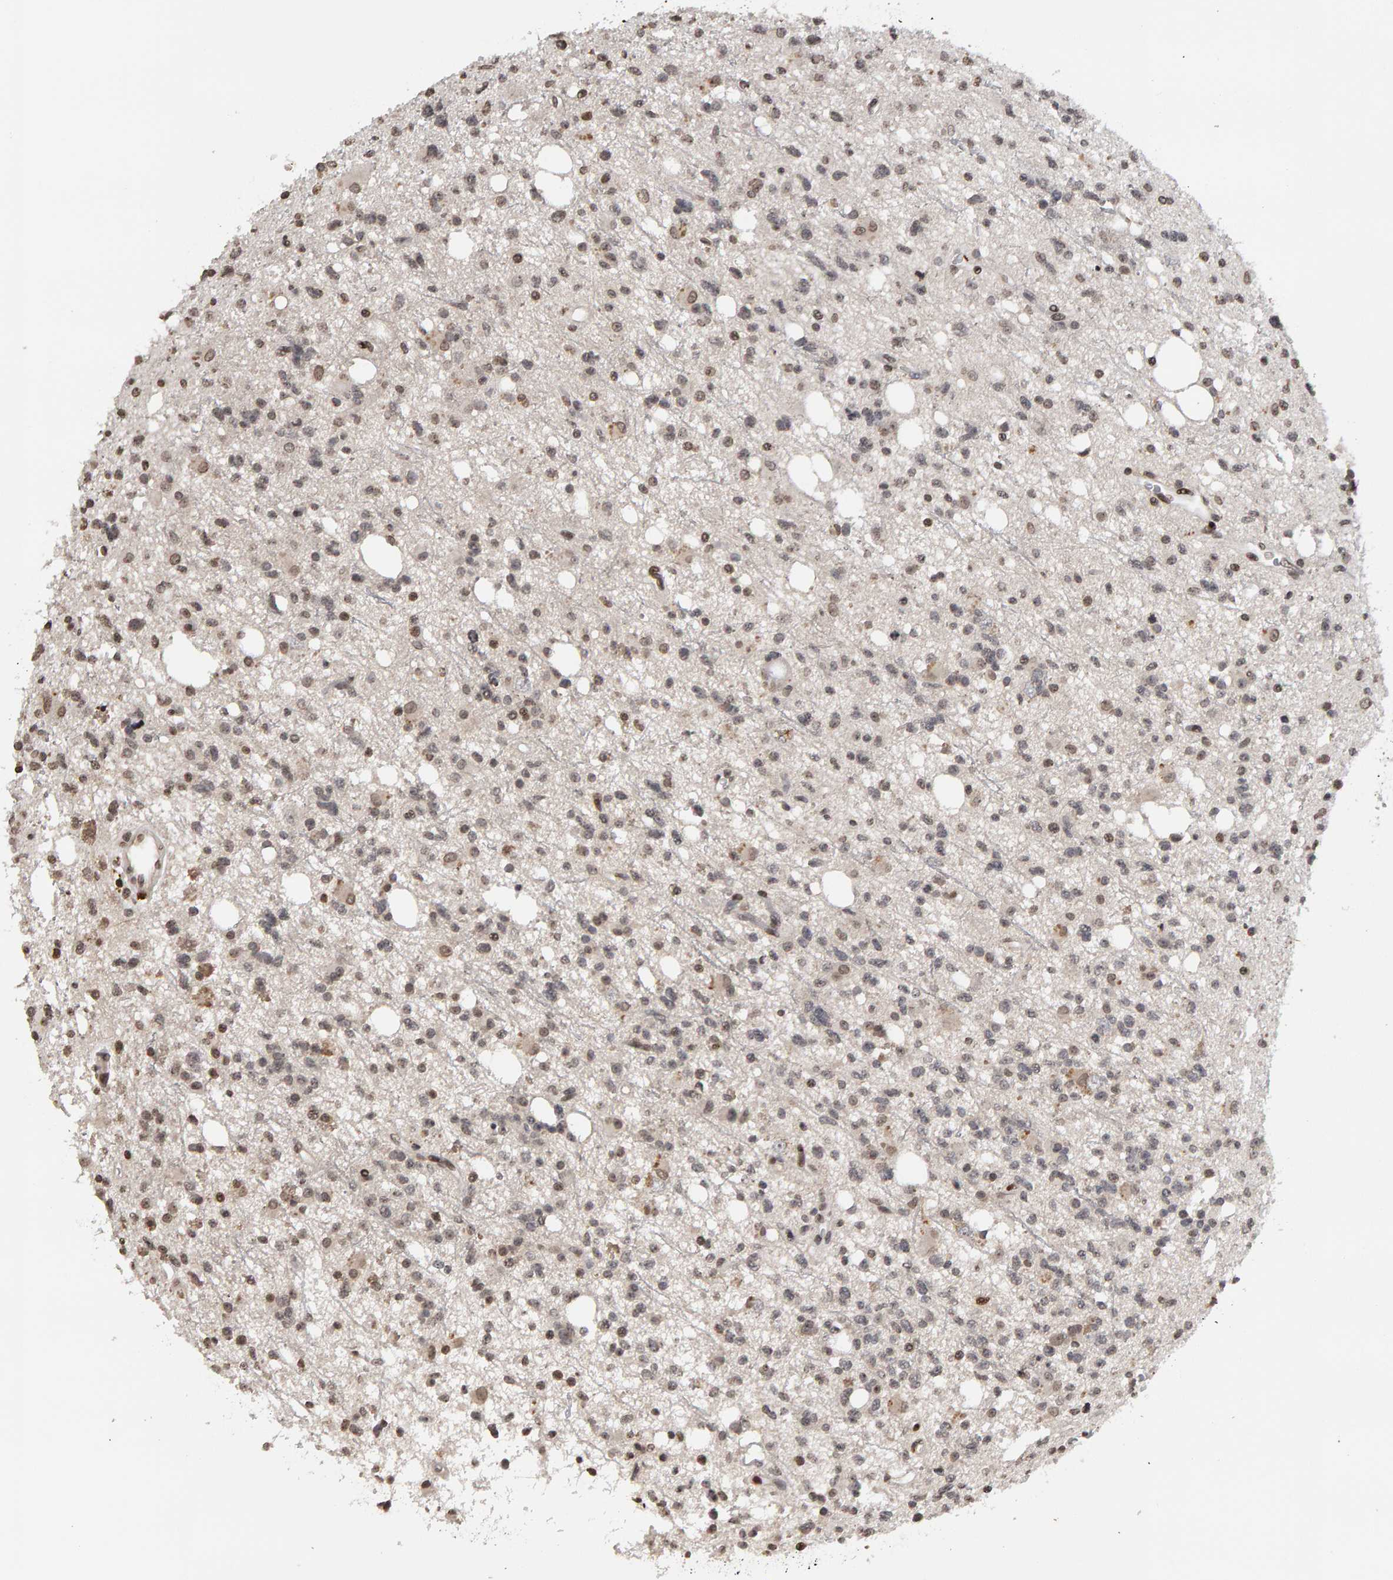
{"staining": {"intensity": "weak", "quantity": ">75%", "location": "nuclear"}, "tissue": "glioma", "cell_type": "Tumor cells", "image_type": "cancer", "snomed": [{"axis": "morphology", "description": "Glioma, malignant, High grade"}, {"axis": "topography", "description": "Brain"}], "caption": "Immunohistochemistry micrograph of neoplastic tissue: high-grade glioma (malignant) stained using IHC displays low levels of weak protein expression localized specifically in the nuclear of tumor cells, appearing as a nuclear brown color.", "gene": "TRAM1", "patient": {"sex": "female", "age": 62}}